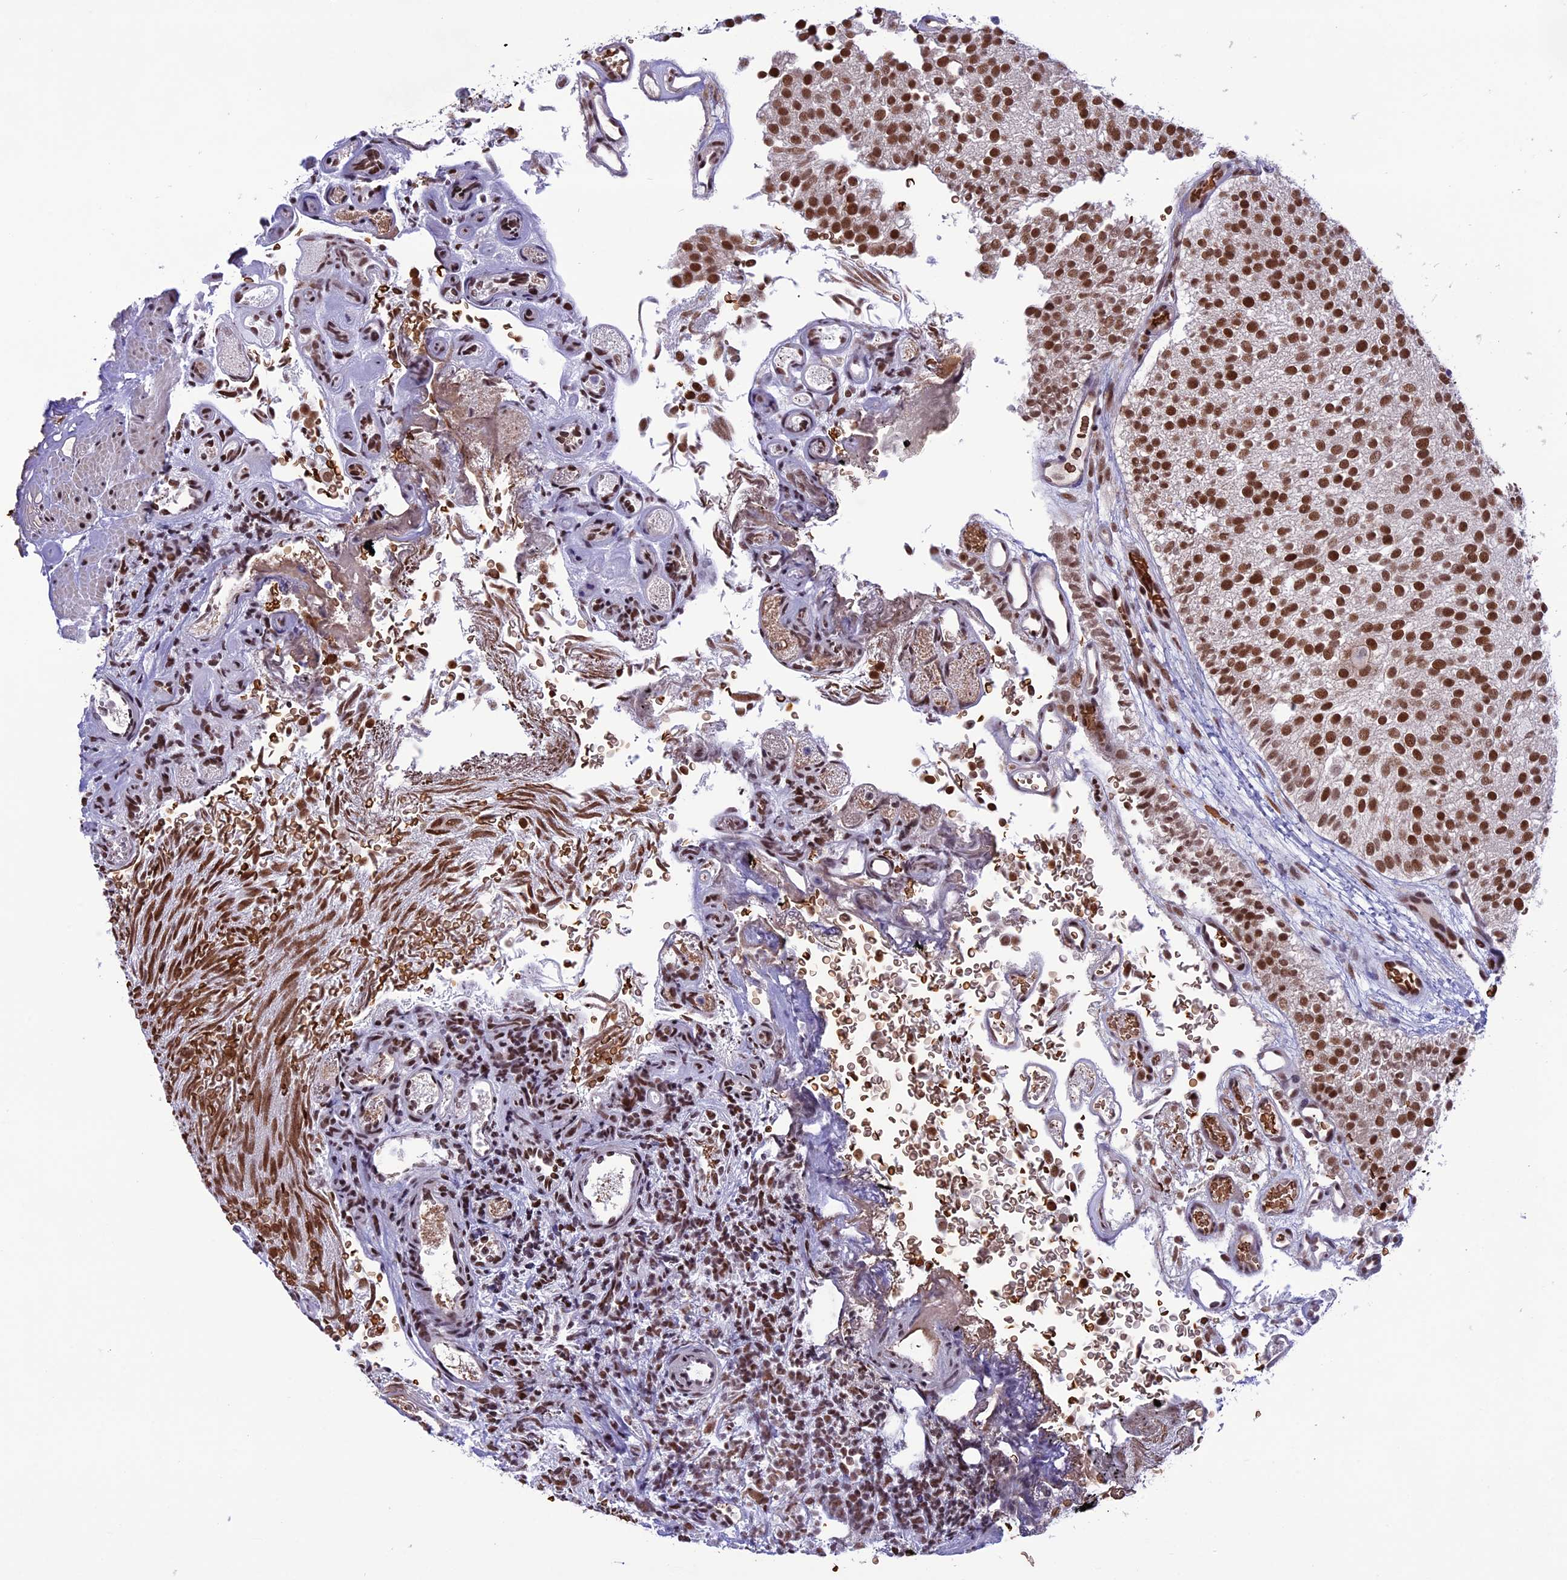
{"staining": {"intensity": "moderate", "quantity": ">75%", "location": "nuclear"}, "tissue": "urothelial cancer", "cell_type": "Tumor cells", "image_type": "cancer", "snomed": [{"axis": "morphology", "description": "Urothelial carcinoma, Low grade"}, {"axis": "topography", "description": "Urinary bladder"}], "caption": "Immunohistochemical staining of human urothelial cancer shows medium levels of moderate nuclear staining in about >75% of tumor cells.", "gene": "MPHOSPH8", "patient": {"sex": "male", "age": 78}}